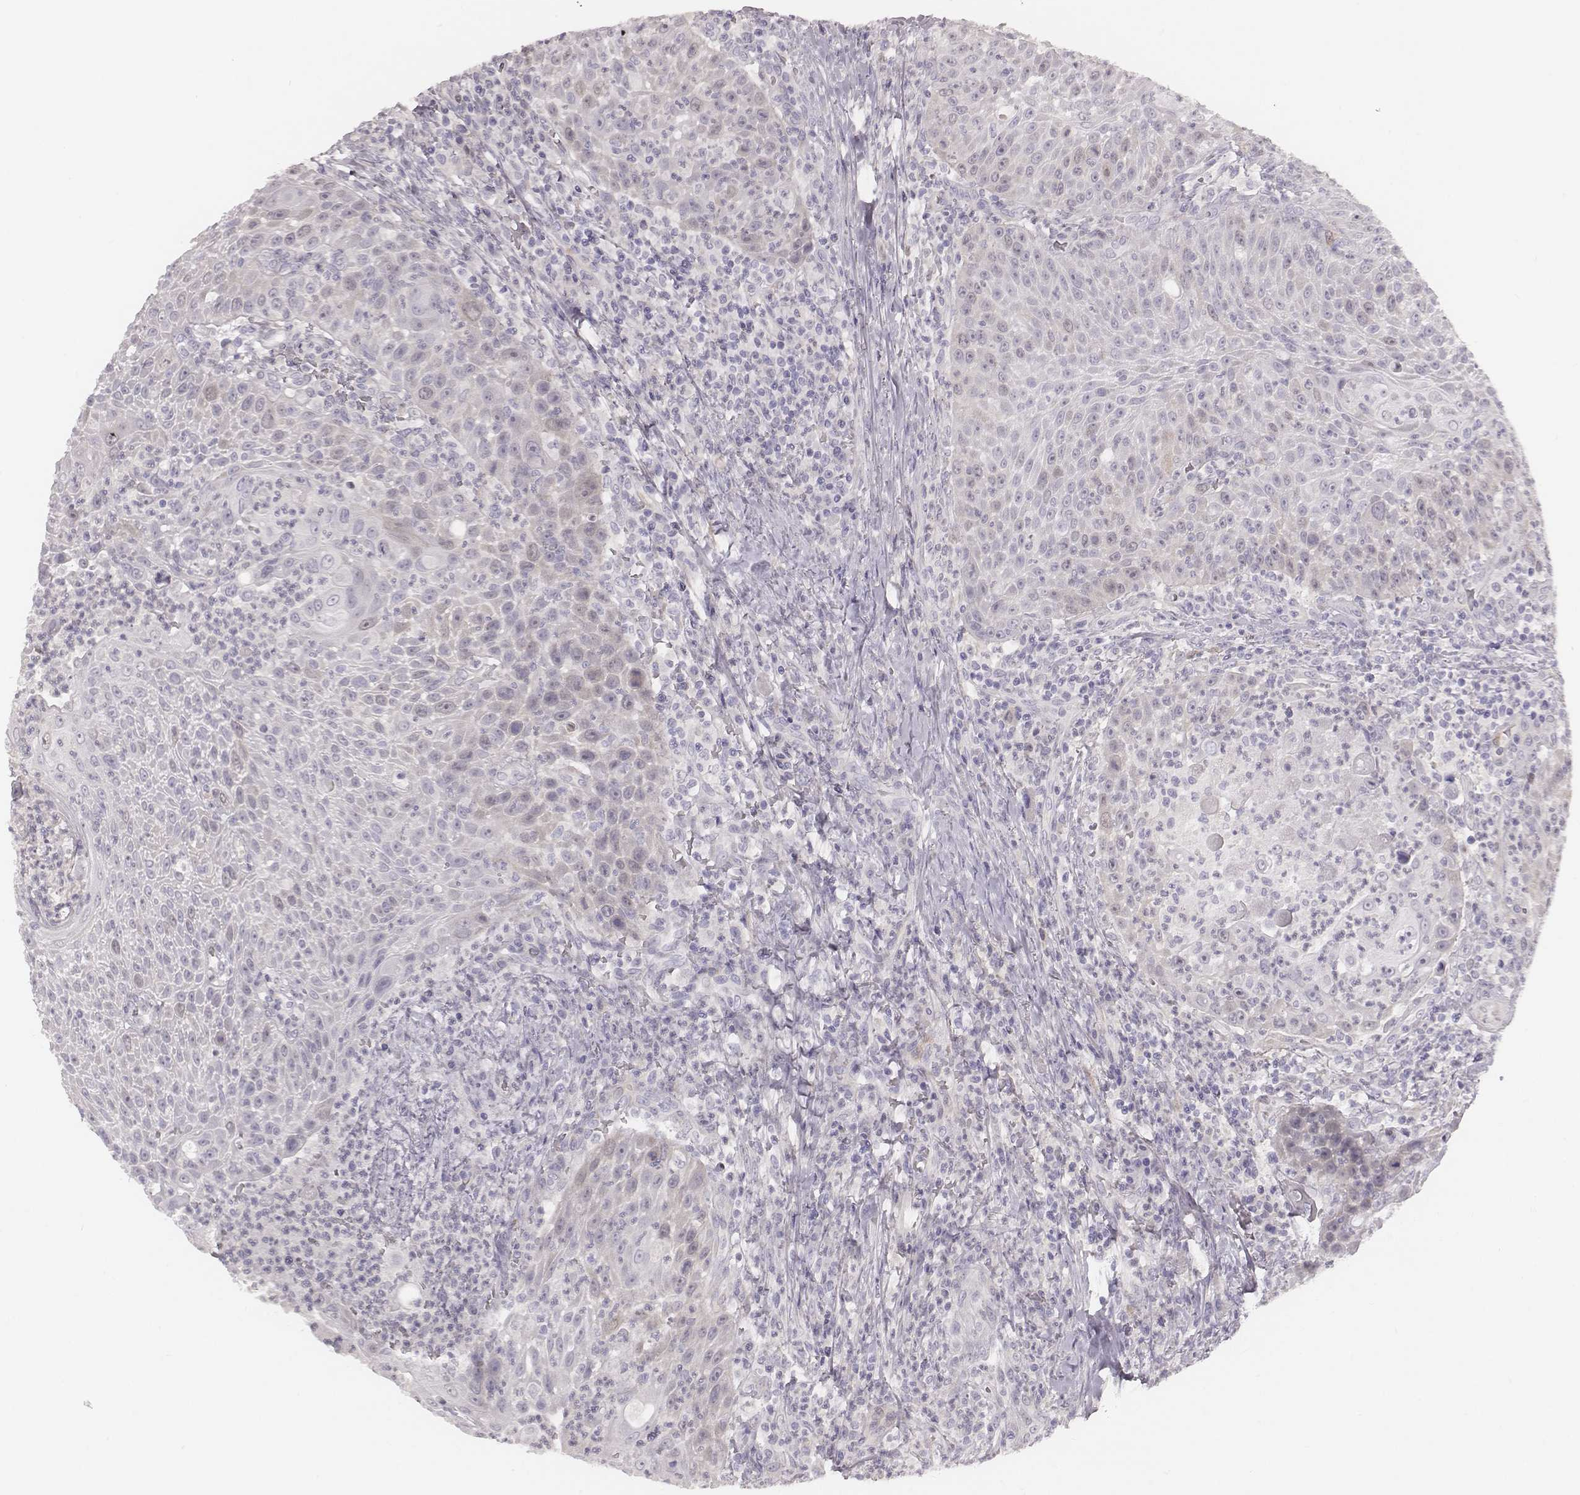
{"staining": {"intensity": "negative", "quantity": "none", "location": "none"}, "tissue": "head and neck cancer", "cell_type": "Tumor cells", "image_type": "cancer", "snomed": [{"axis": "morphology", "description": "Squamous cell carcinoma, NOS"}, {"axis": "topography", "description": "Head-Neck"}], "caption": "An IHC histopathology image of squamous cell carcinoma (head and neck) is shown. There is no staining in tumor cells of squamous cell carcinoma (head and neck).", "gene": "PBK", "patient": {"sex": "male", "age": 69}}